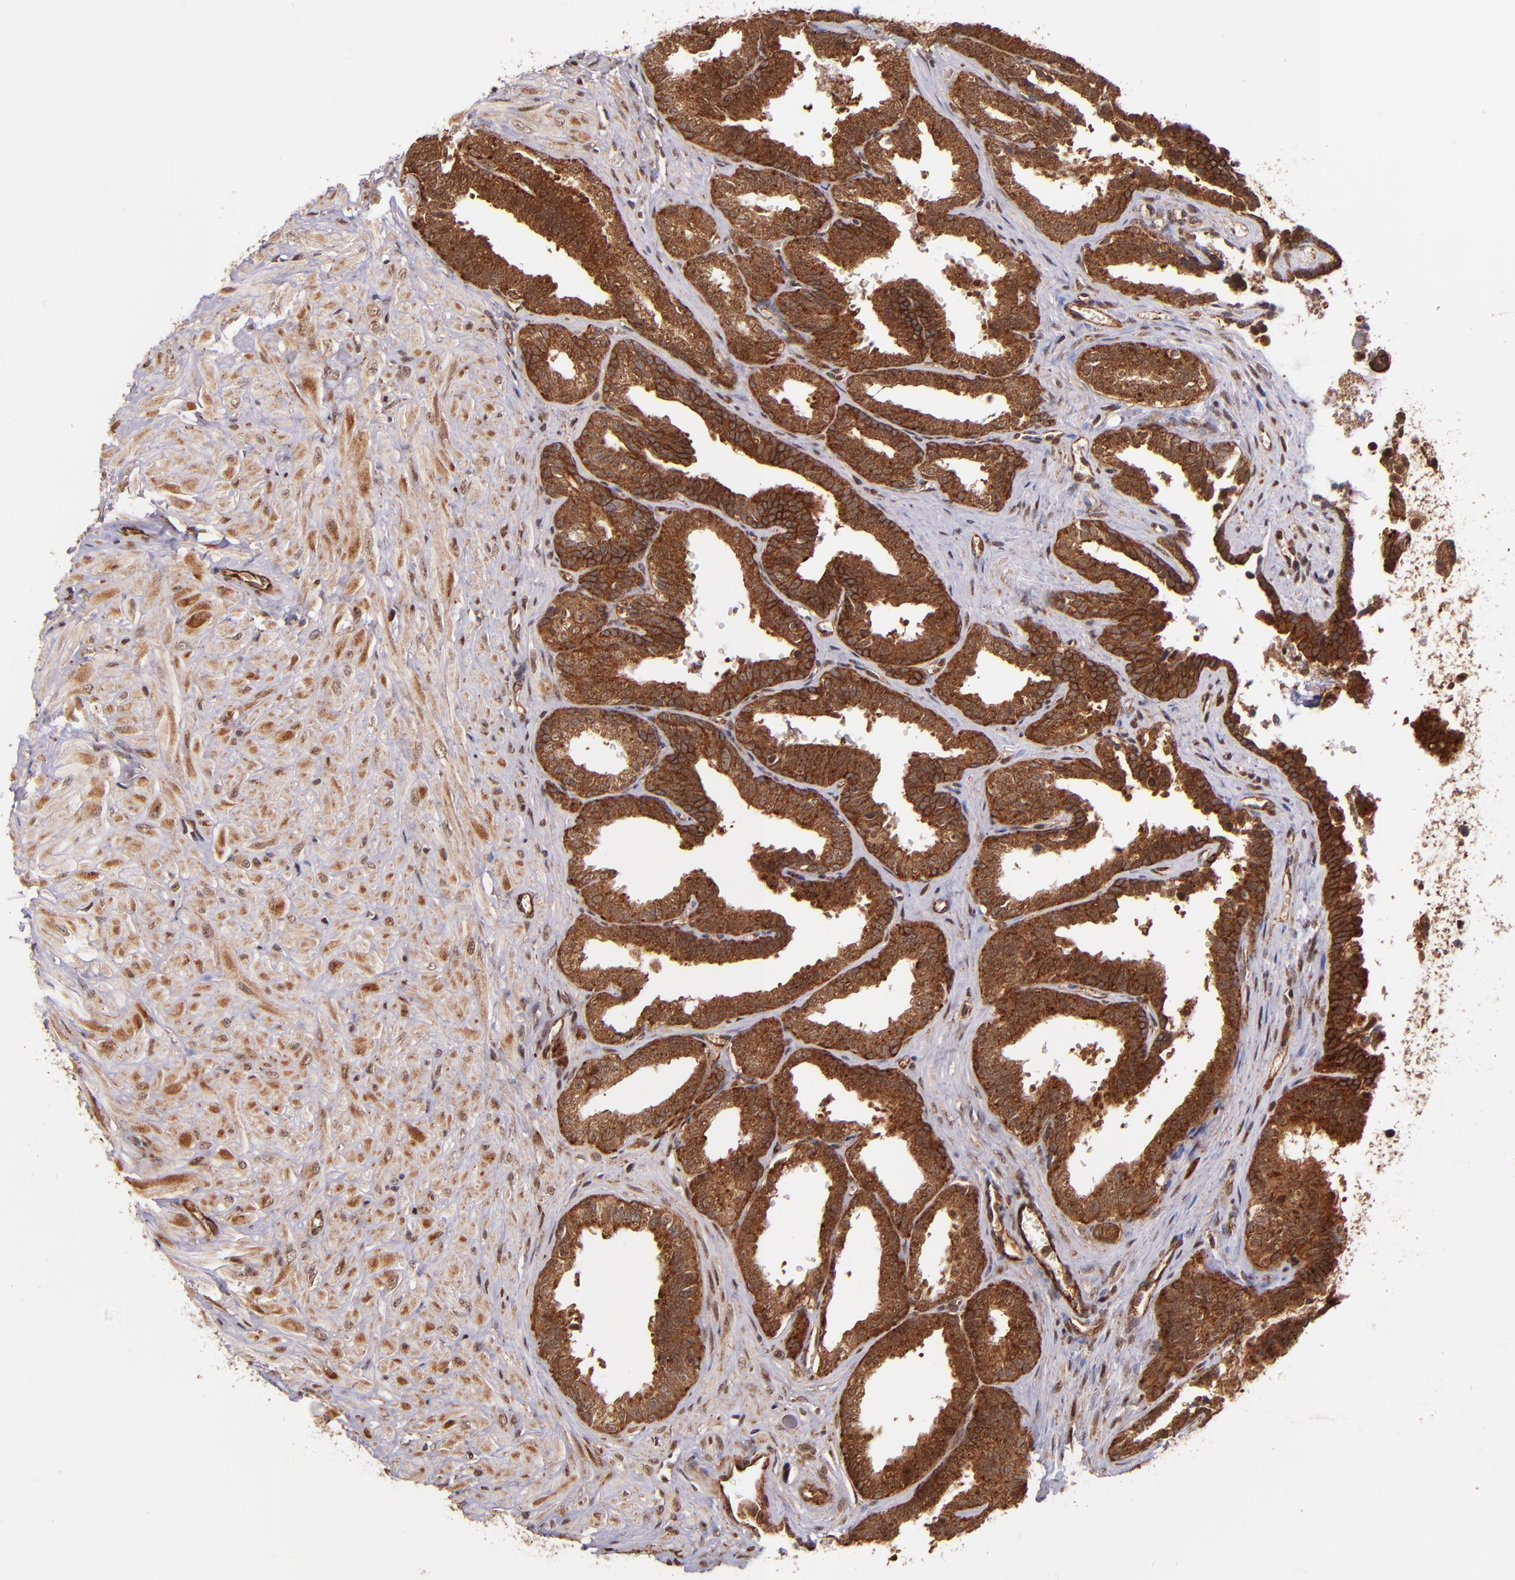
{"staining": {"intensity": "strong", "quantity": ">75%", "location": "cytoplasmic/membranous"}, "tissue": "seminal vesicle", "cell_type": "Glandular cells", "image_type": "normal", "snomed": [{"axis": "morphology", "description": "Normal tissue, NOS"}, {"axis": "topography", "description": "Seminal veicle"}], "caption": "Protein staining of benign seminal vesicle demonstrates strong cytoplasmic/membranous positivity in approximately >75% of glandular cells. The staining was performed using DAB, with brown indicating positive protein expression. Nuclei are stained blue with hematoxylin.", "gene": "STX8", "patient": {"sex": "male", "age": 26}}